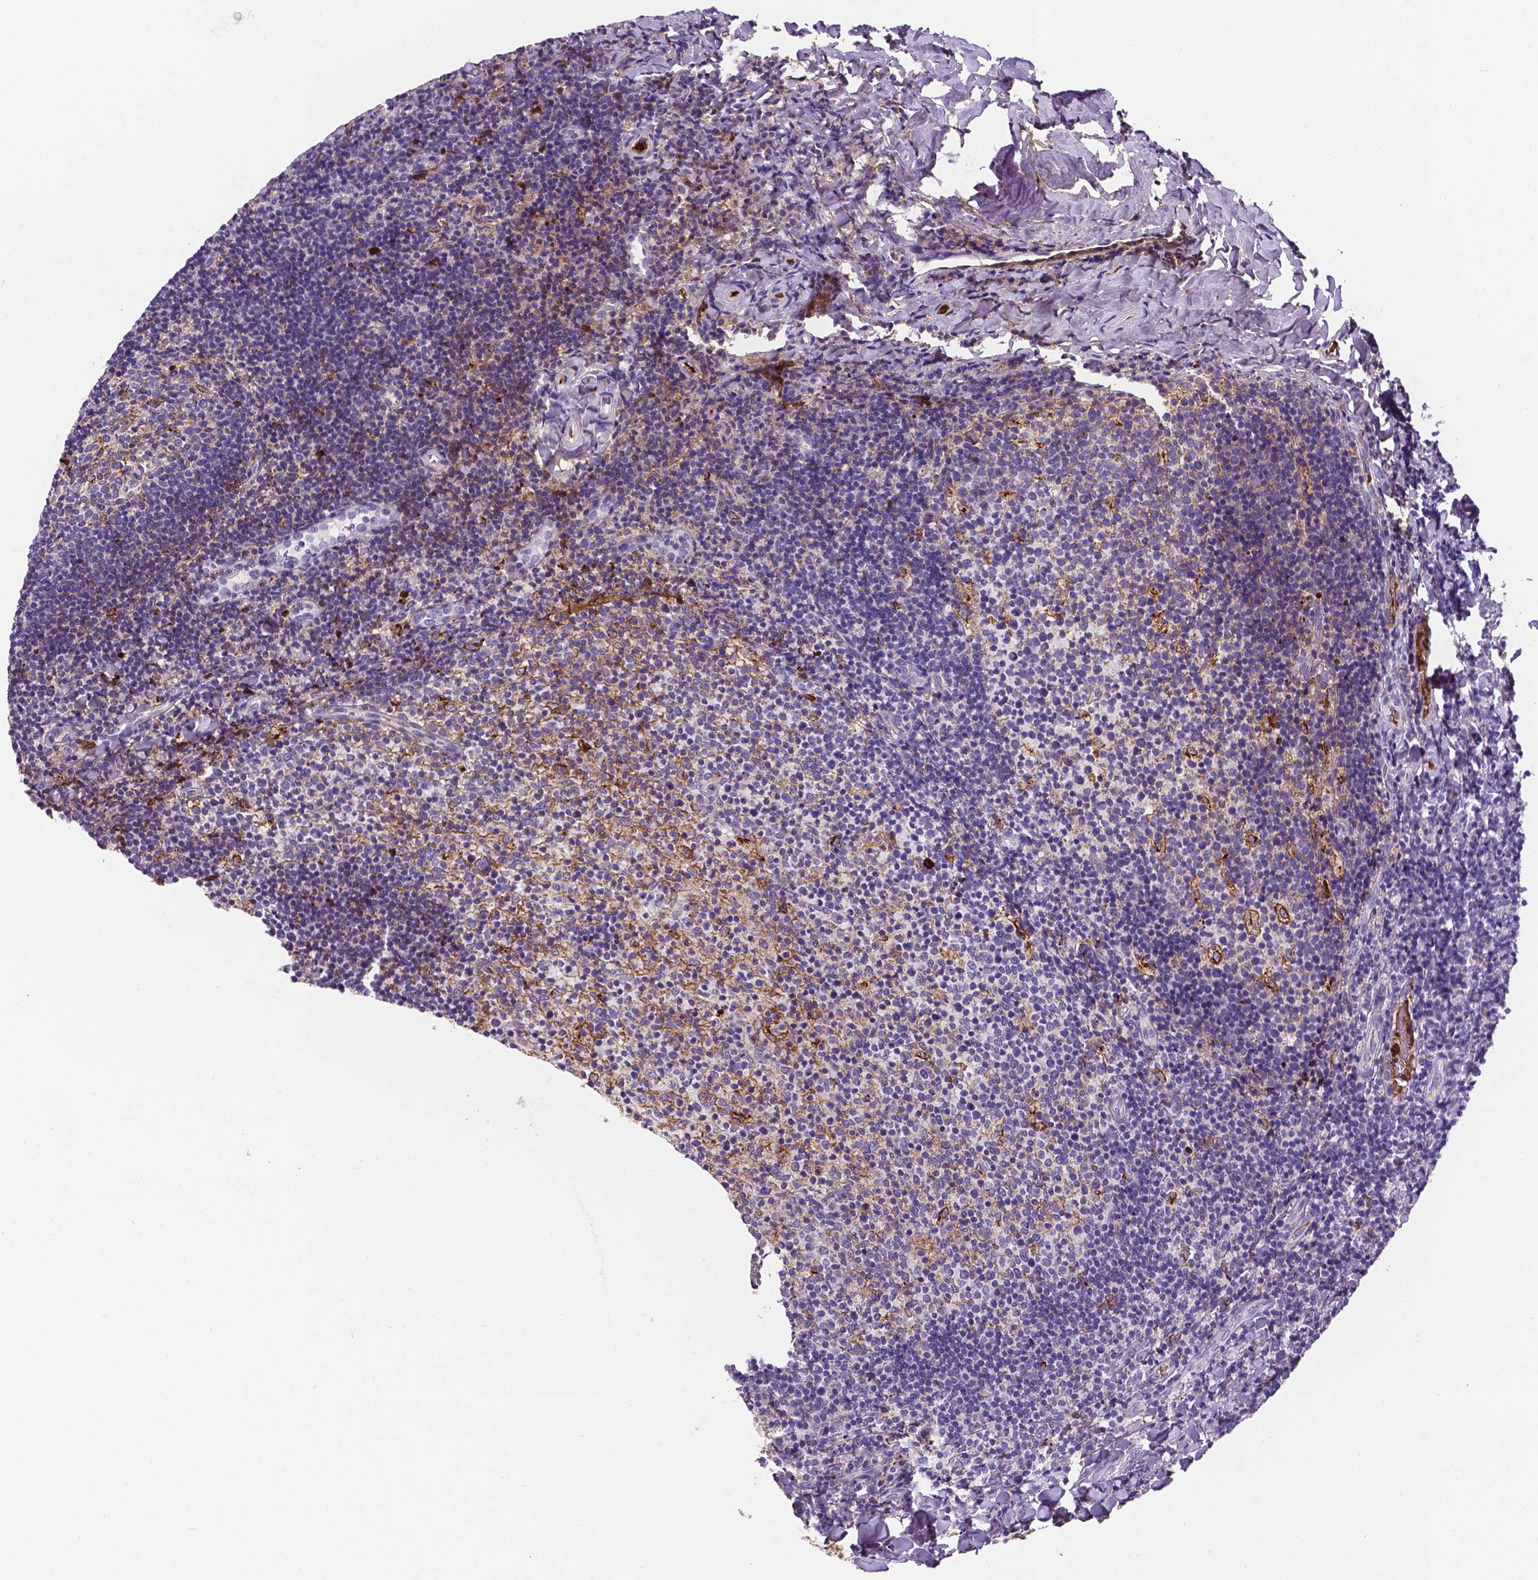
{"staining": {"intensity": "moderate", "quantity": "25%-75%", "location": "cytoplasmic/membranous"}, "tissue": "tonsil", "cell_type": "Germinal center cells", "image_type": "normal", "snomed": [{"axis": "morphology", "description": "Normal tissue, NOS"}, {"axis": "topography", "description": "Tonsil"}], "caption": "IHC photomicrograph of normal tonsil: human tonsil stained using IHC displays medium levels of moderate protein expression localized specifically in the cytoplasmic/membranous of germinal center cells, appearing as a cytoplasmic/membranous brown color.", "gene": "APOE", "patient": {"sex": "female", "age": 10}}